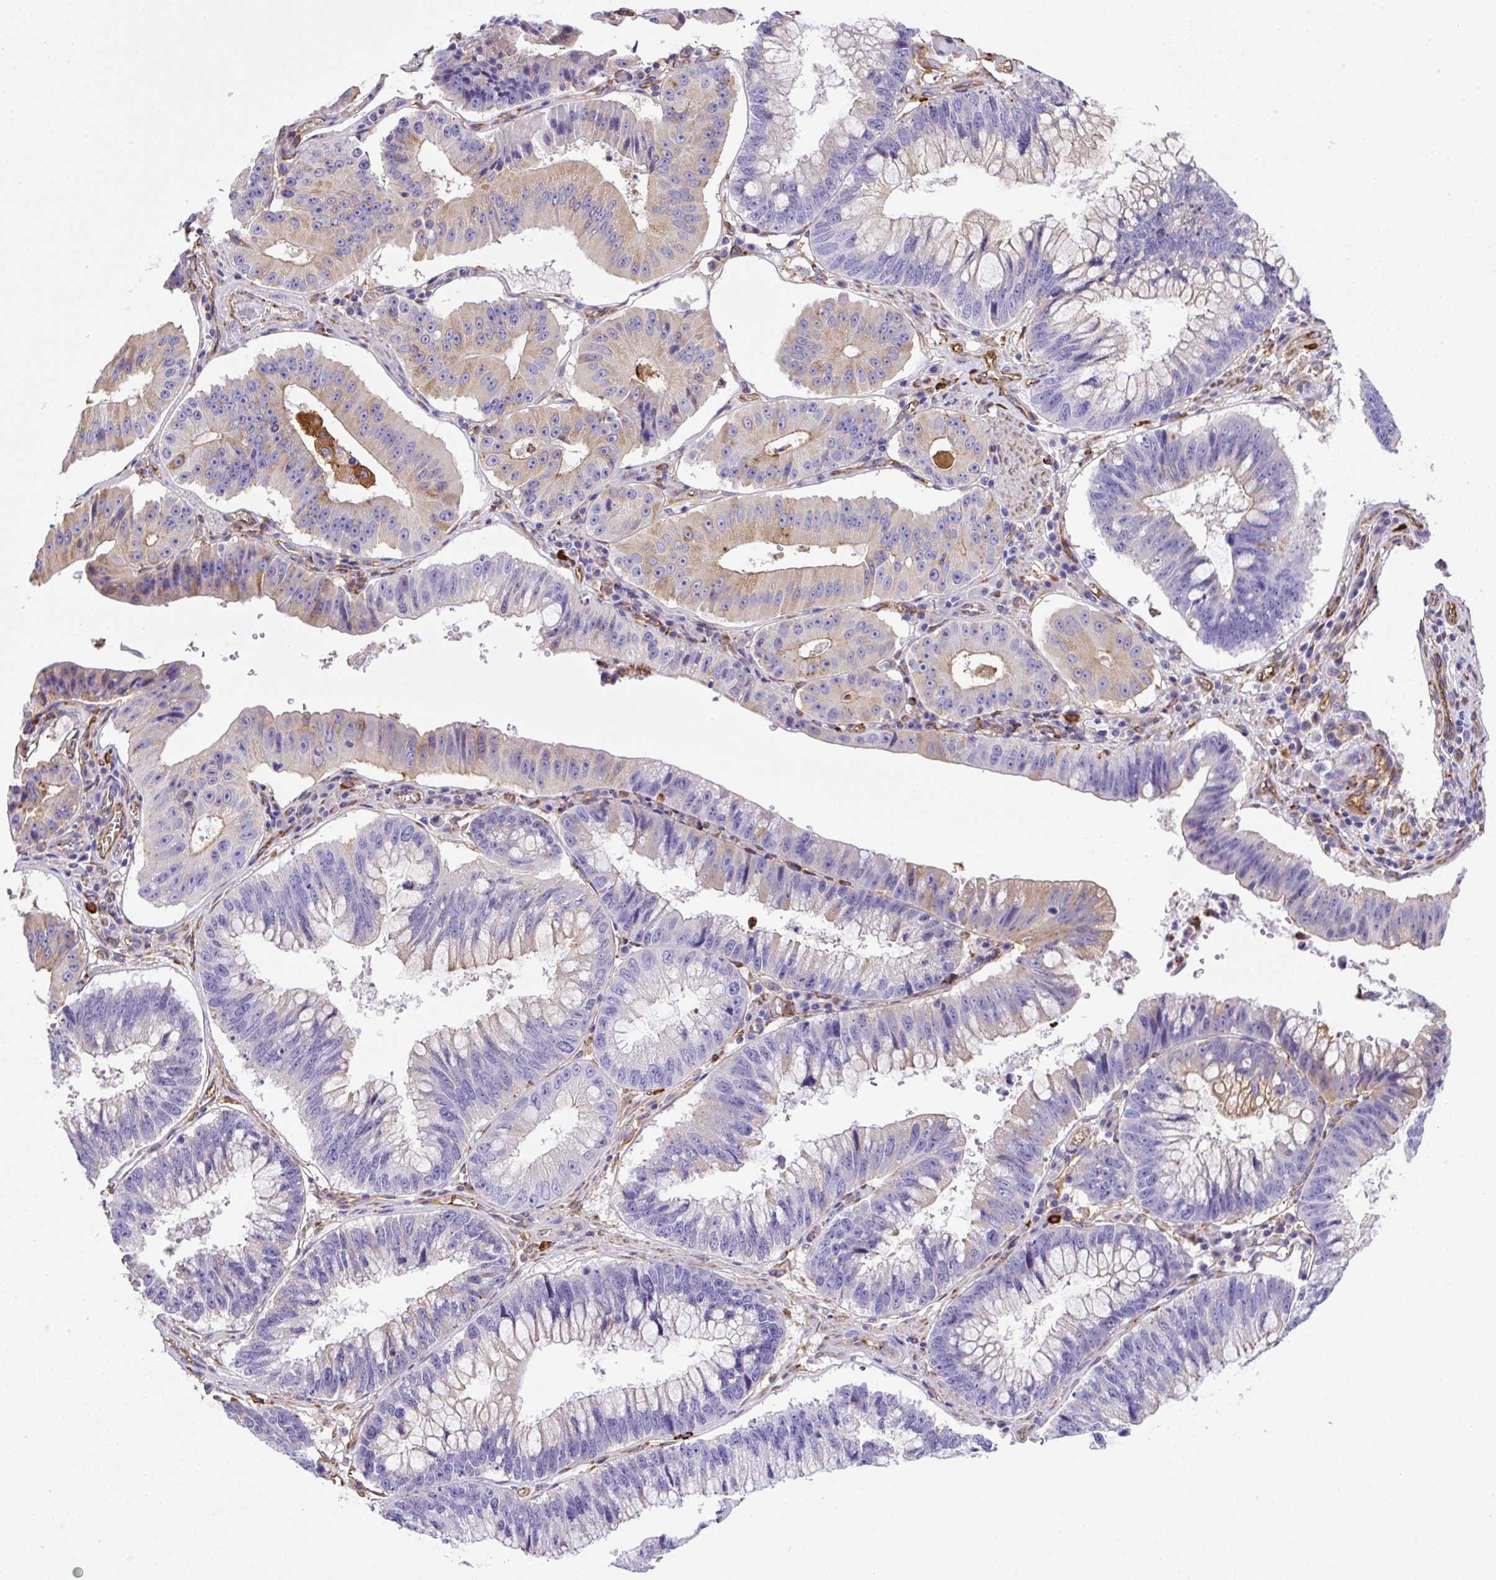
{"staining": {"intensity": "weak", "quantity": "<25%", "location": "cytoplasmic/membranous"}, "tissue": "stomach cancer", "cell_type": "Tumor cells", "image_type": "cancer", "snomed": [{"axis": "morphology", "description": "Adenocarcinoma, NOS"}, {"axis": "topography", "description": "Stomach"}], "caption": "Human stomach adenocarcinoma stained for a protein using immunohistochemistry (IHC) shows no staining in tumor cells.", "gene": "MAGEB5", "patient": {"sex": "male", "age": 59}}